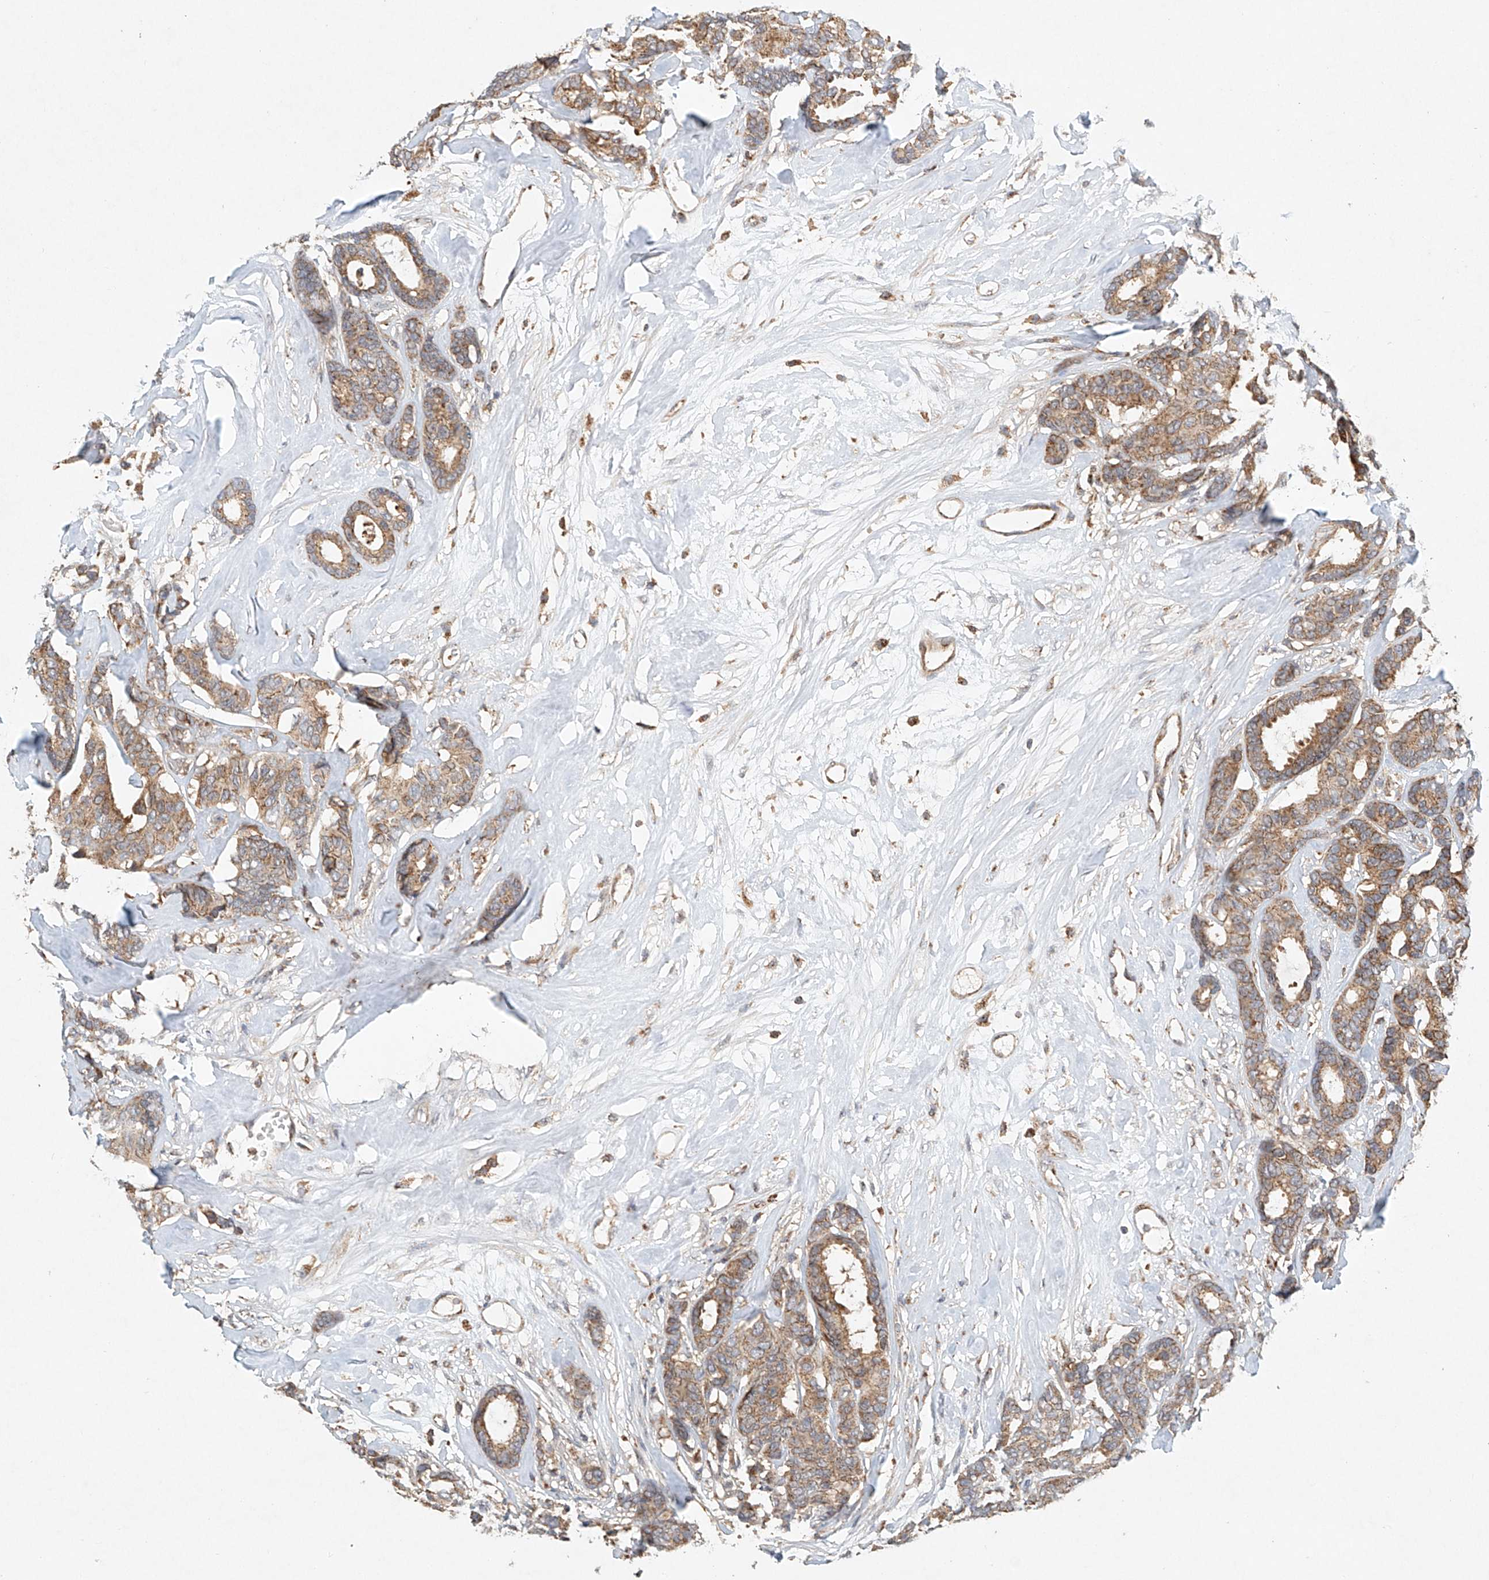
{"staining": {"intensity": "moderate", "quantity": ">75%", "location": "cytoplasmic/membranous"}, "tissue": "breast cancer", "cell_type": "Tumor cells", "image_type": "cancer", "snomed": [{"axis": "morphology", "description": "Duct carcinoma"}, {"axis": "topography", "description": "Breast"}], "caption": "This histopathology image demonstrates immunohistochemistry staining of human breast intraductal carcinoma, with medium moderate cytoplasmic/membranous expression in about >75% of tumor cells.", "gene": "DCAF11", "patient": {"sex": "female", "age": 87}}